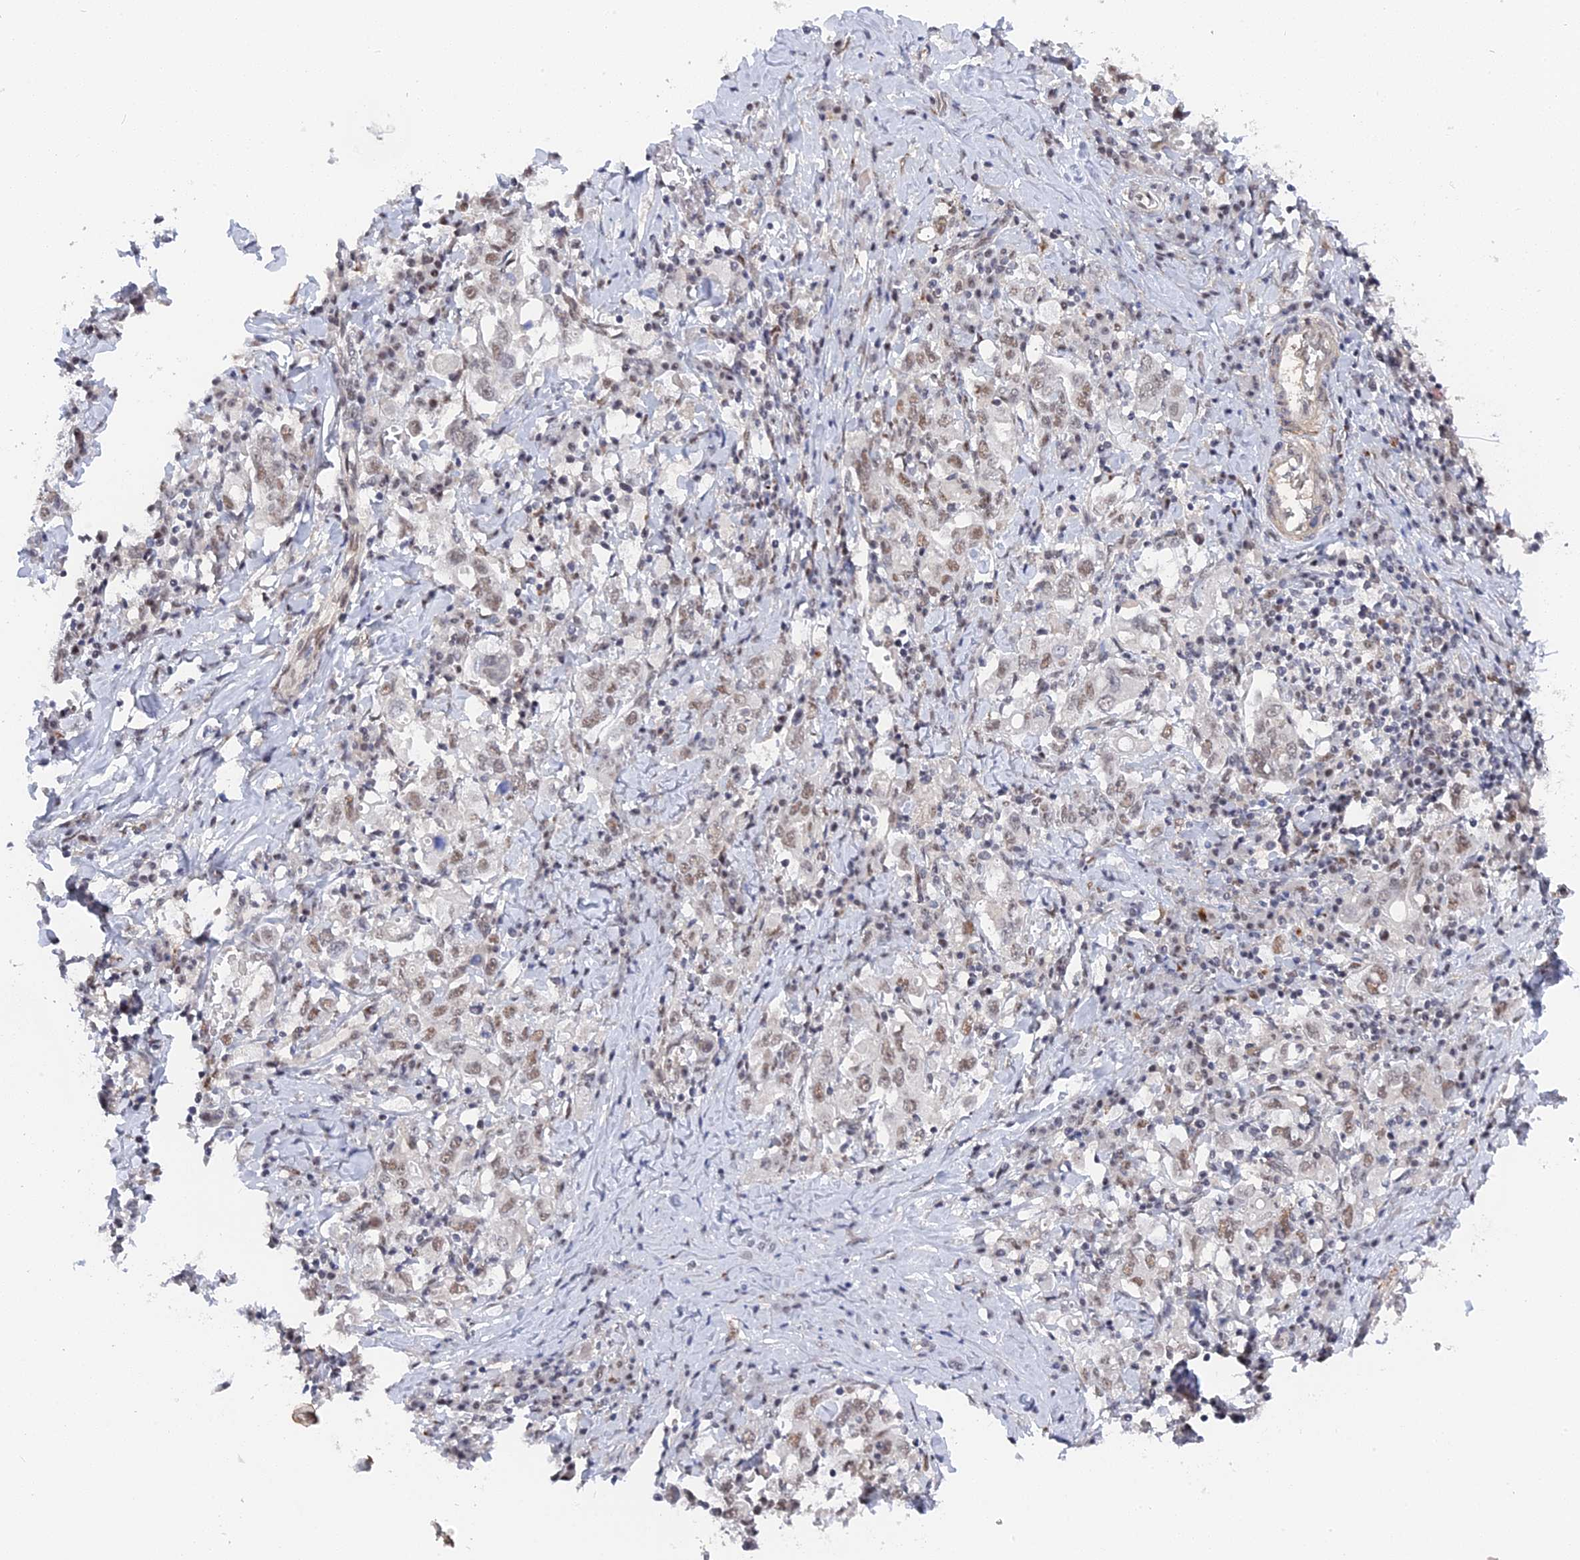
{"staining": {"intensity": "weak", "quantity": ">75%", "location": "nuclear"}, "tissue": "stomach cancer", "cell_type": "Tumor cells", "image_type": "cancer", "snomed": [{"axis": "morphology", "description": "Adenocarcinoma, NOS"}, {"axis": "topography", "description": "Stomach, upper"}], "caption": "Stomach adenocarcinoma stained with a protein marker demonstrates weak staining in tumor cells.", "gene": "CCDC85A", "patient": {"sex": "male", "age": 62}}